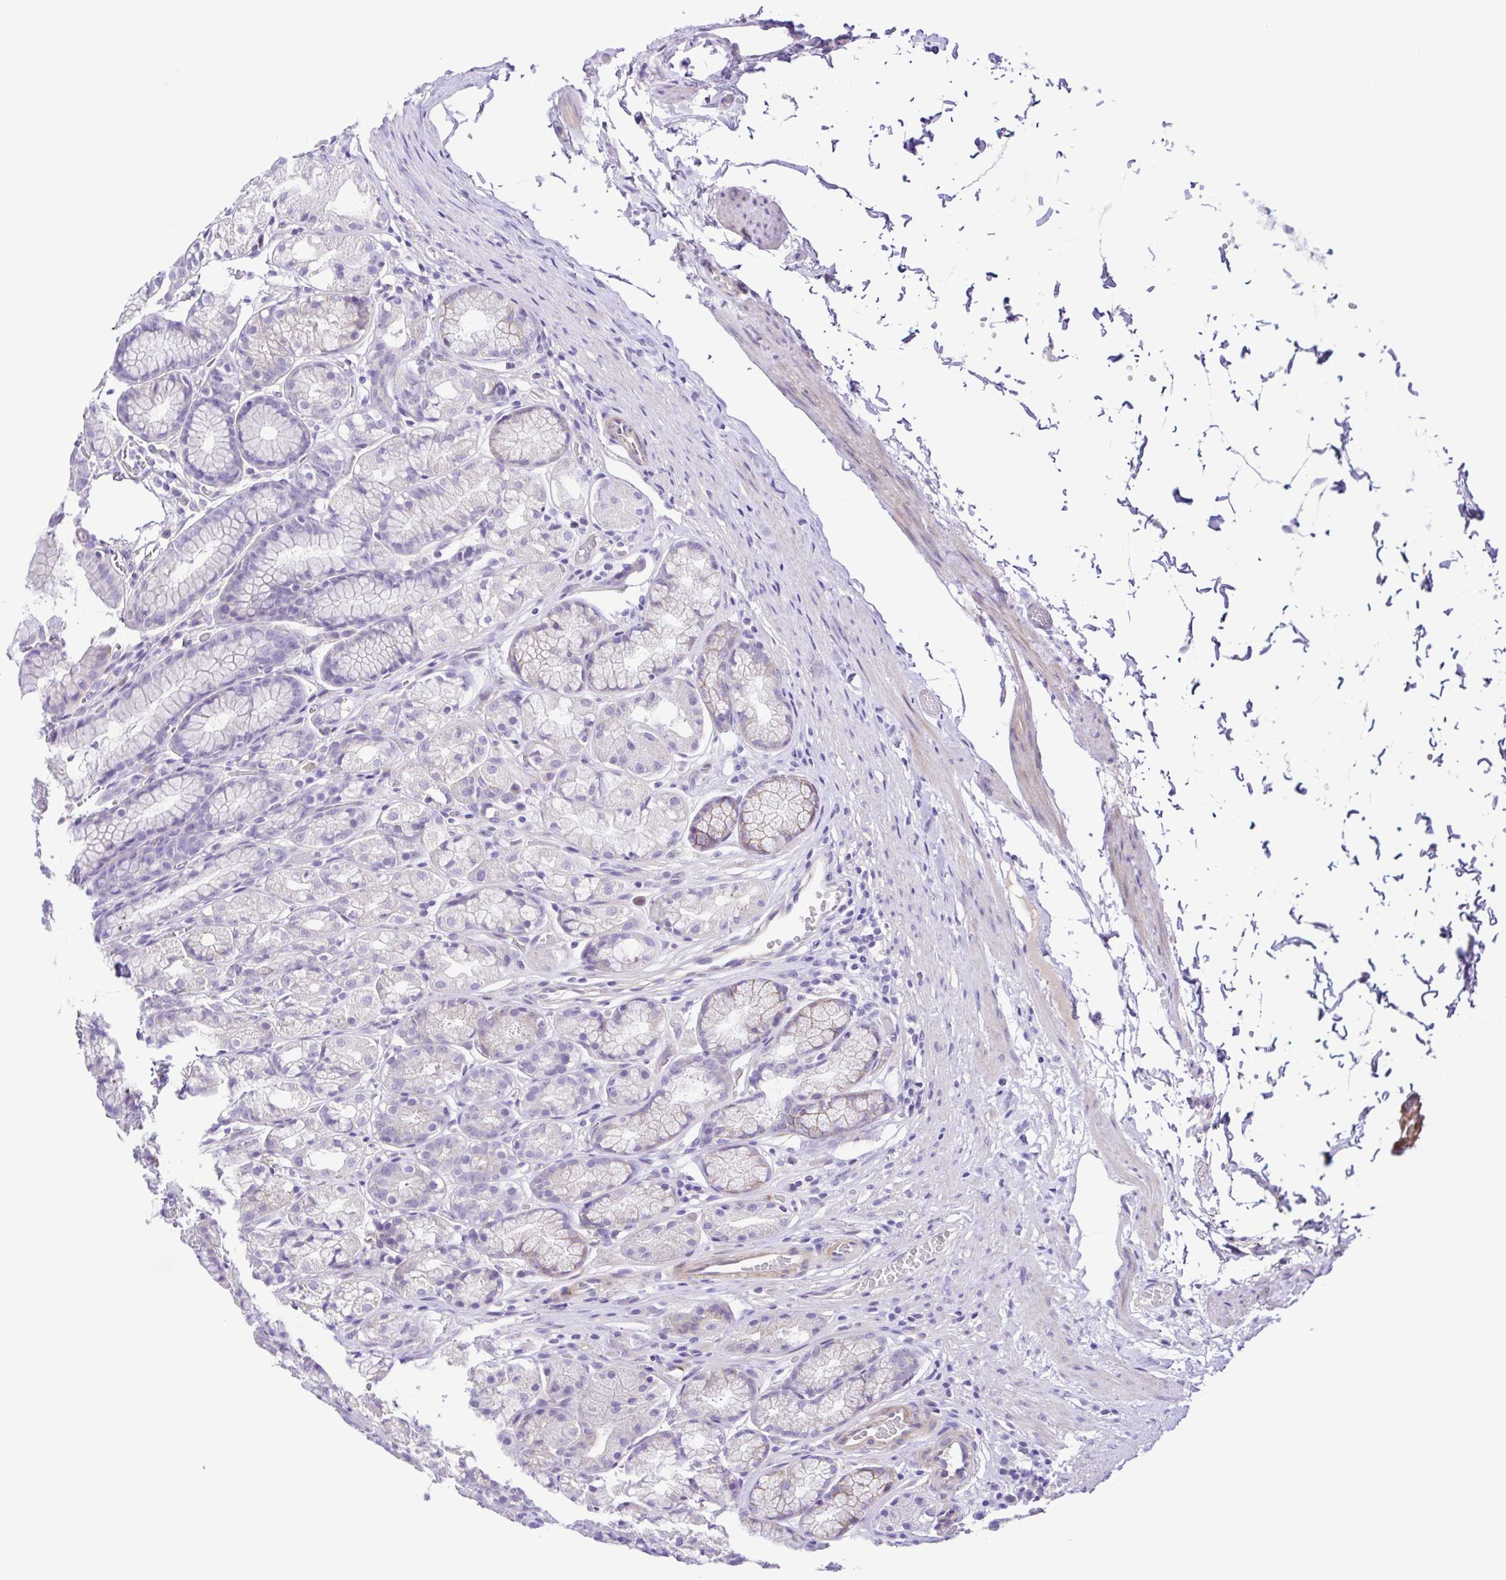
{"staining": {"intensity": "negative", "quantity": "none", "location": "none"}, "tissue": "stomach", "cell_type": "Glandular cells", "image_type": "normal", "snomed": [{"axis": "morphology", "description": "Normal tissue, NOS"}, {"axis": "topography", "description": "Stomach"}], "caption": "Stomach was stained to show a protein in brown. There is no significant positivity in glandular cells. (Immunohistochemistry, brightfield microscopy, high magnification).", "gene": "ISM2", "patient": {"sex": "male", "age": 70}}